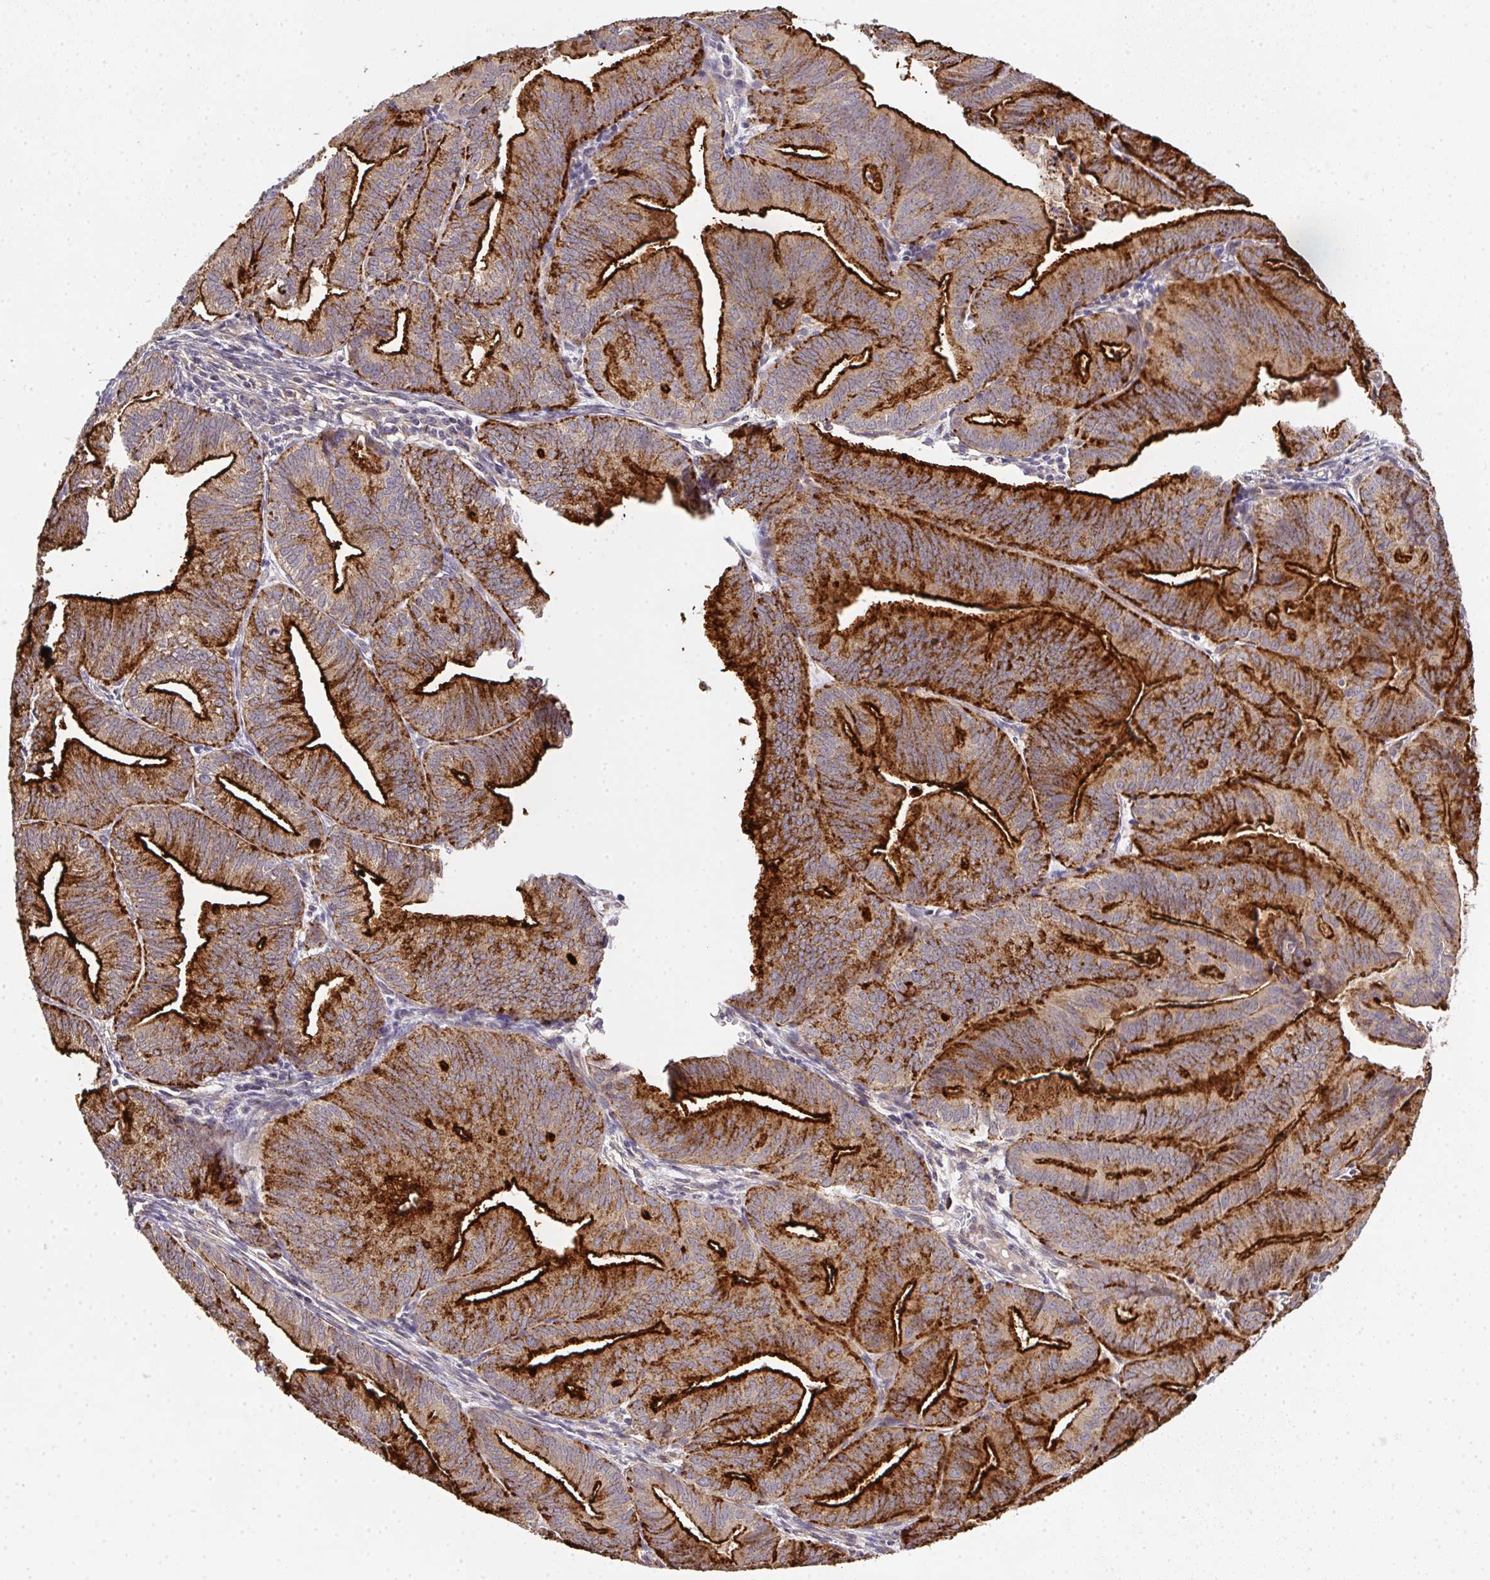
{"staining": {"intensity": "strong", "quantity": ">75%", "location": "cytoplasmic/membranous"}, "tissue": "endometrial cancer", "cell_type": "Tumor cells", "image_type": "cancer", "snomed": [{"axis": "morphology", "description": "Adenocarcinoma, NOS"}, {"axis": "topography", "description": "Endometrium"}], "caption": "Human endometrial cancer (adenocarcinoma) stained with a protein marker shows strong staining in tumor cells.", "gene": "EEF1AKMT1", "patient": {"sex": "female", "age": 70}}